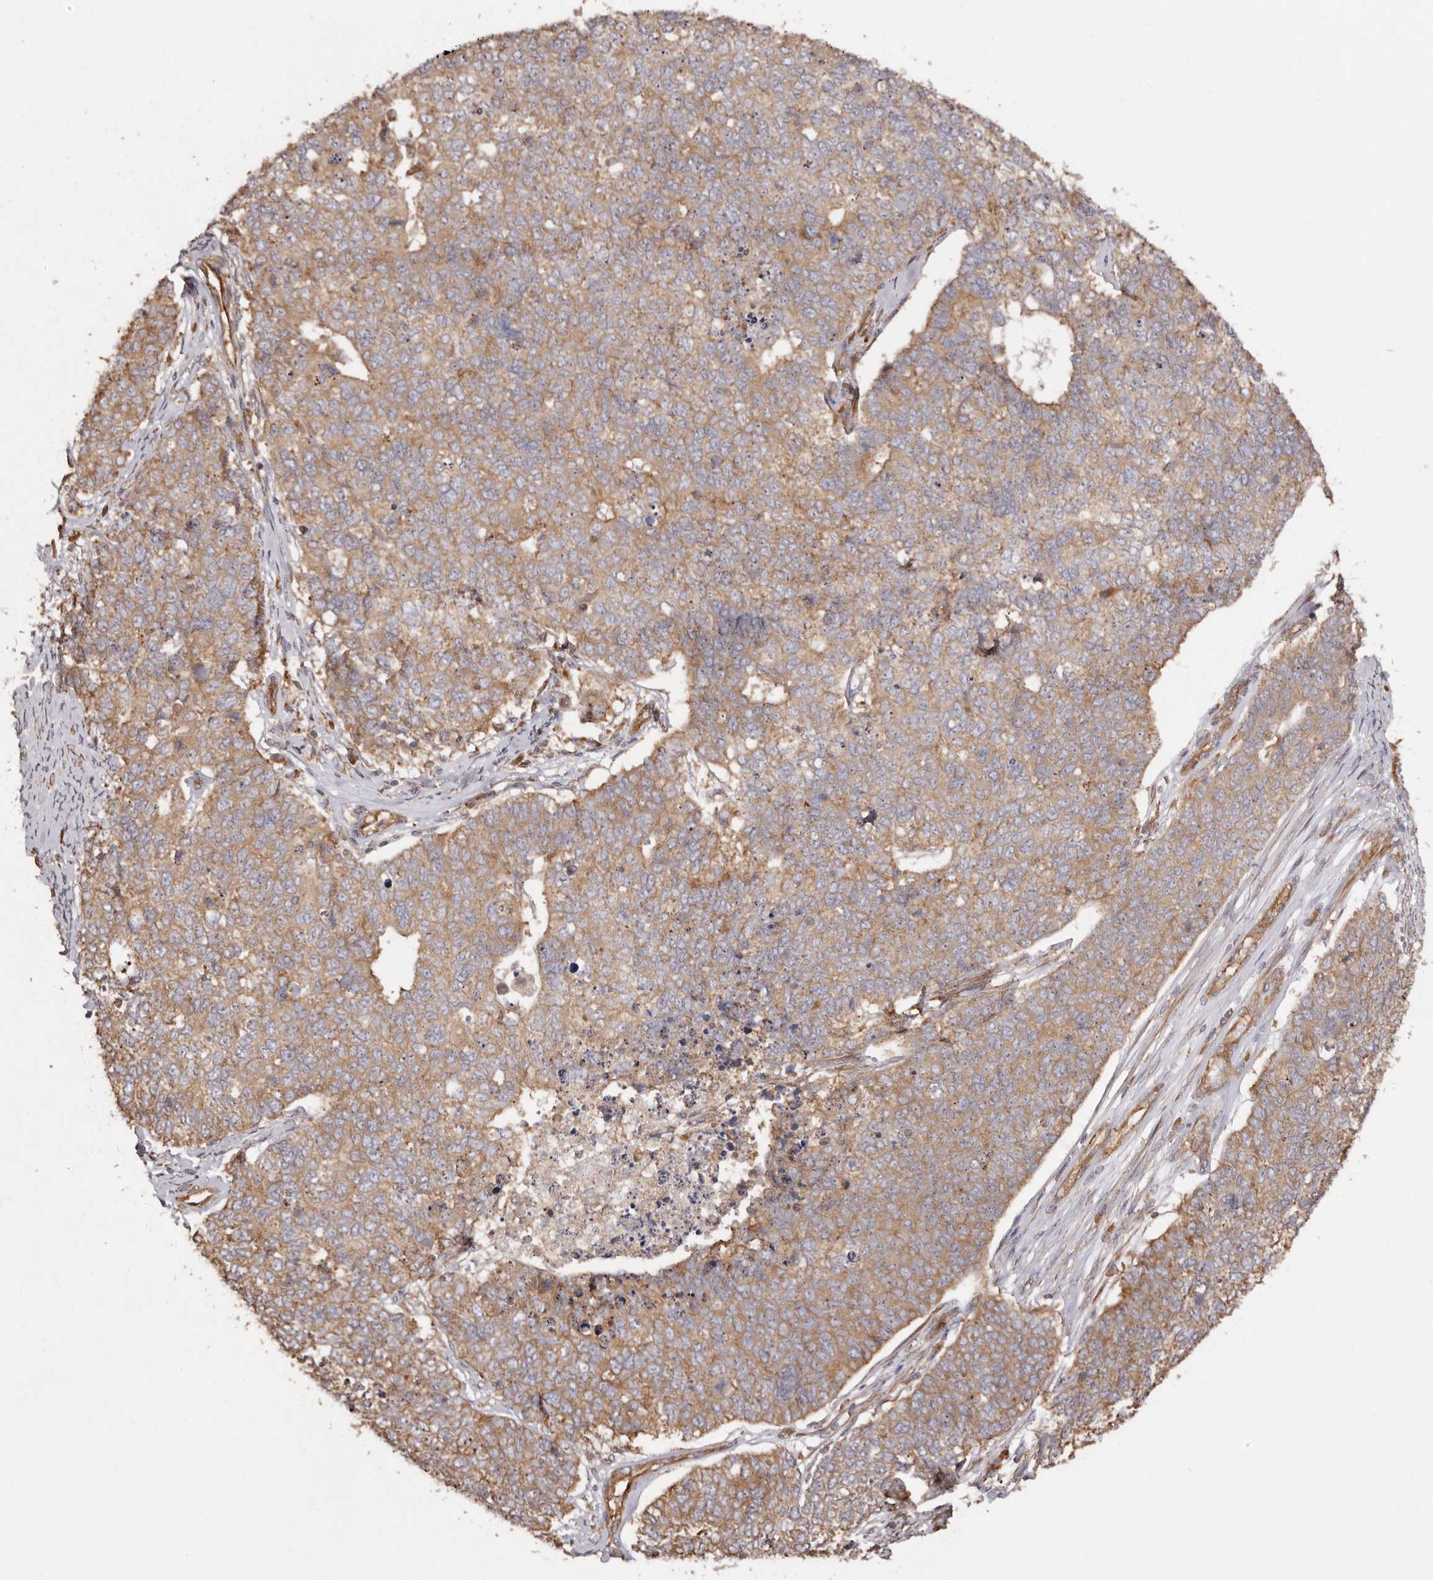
{"staining": {"intensity": "moderate", "quantity": ">75%", "location": "cytoplasmic/membranous"}, "tissue": "cervical cancer", "cell_type": "Tumor cells", "image_type": "cancer", "snomed": [{"axis": "morphology", "description": "Squamous cell carcinoma, NOS"}, {"axis": "topography", "description": "Cervix"}], "caption": "Immunohistochemistry (IHC) micrograph of neoplastic tissue: cervical cancer (squamous cell carcinoma) stained using IHC exhibits medium levels of moderate protein expression localized specifically in the cytoplasmic/membranous of tumor cells, appearing as a cytoplasmic/membranous brown color.", "gene": "RPS6", "patient": {"sex": "female", "age": 63}}